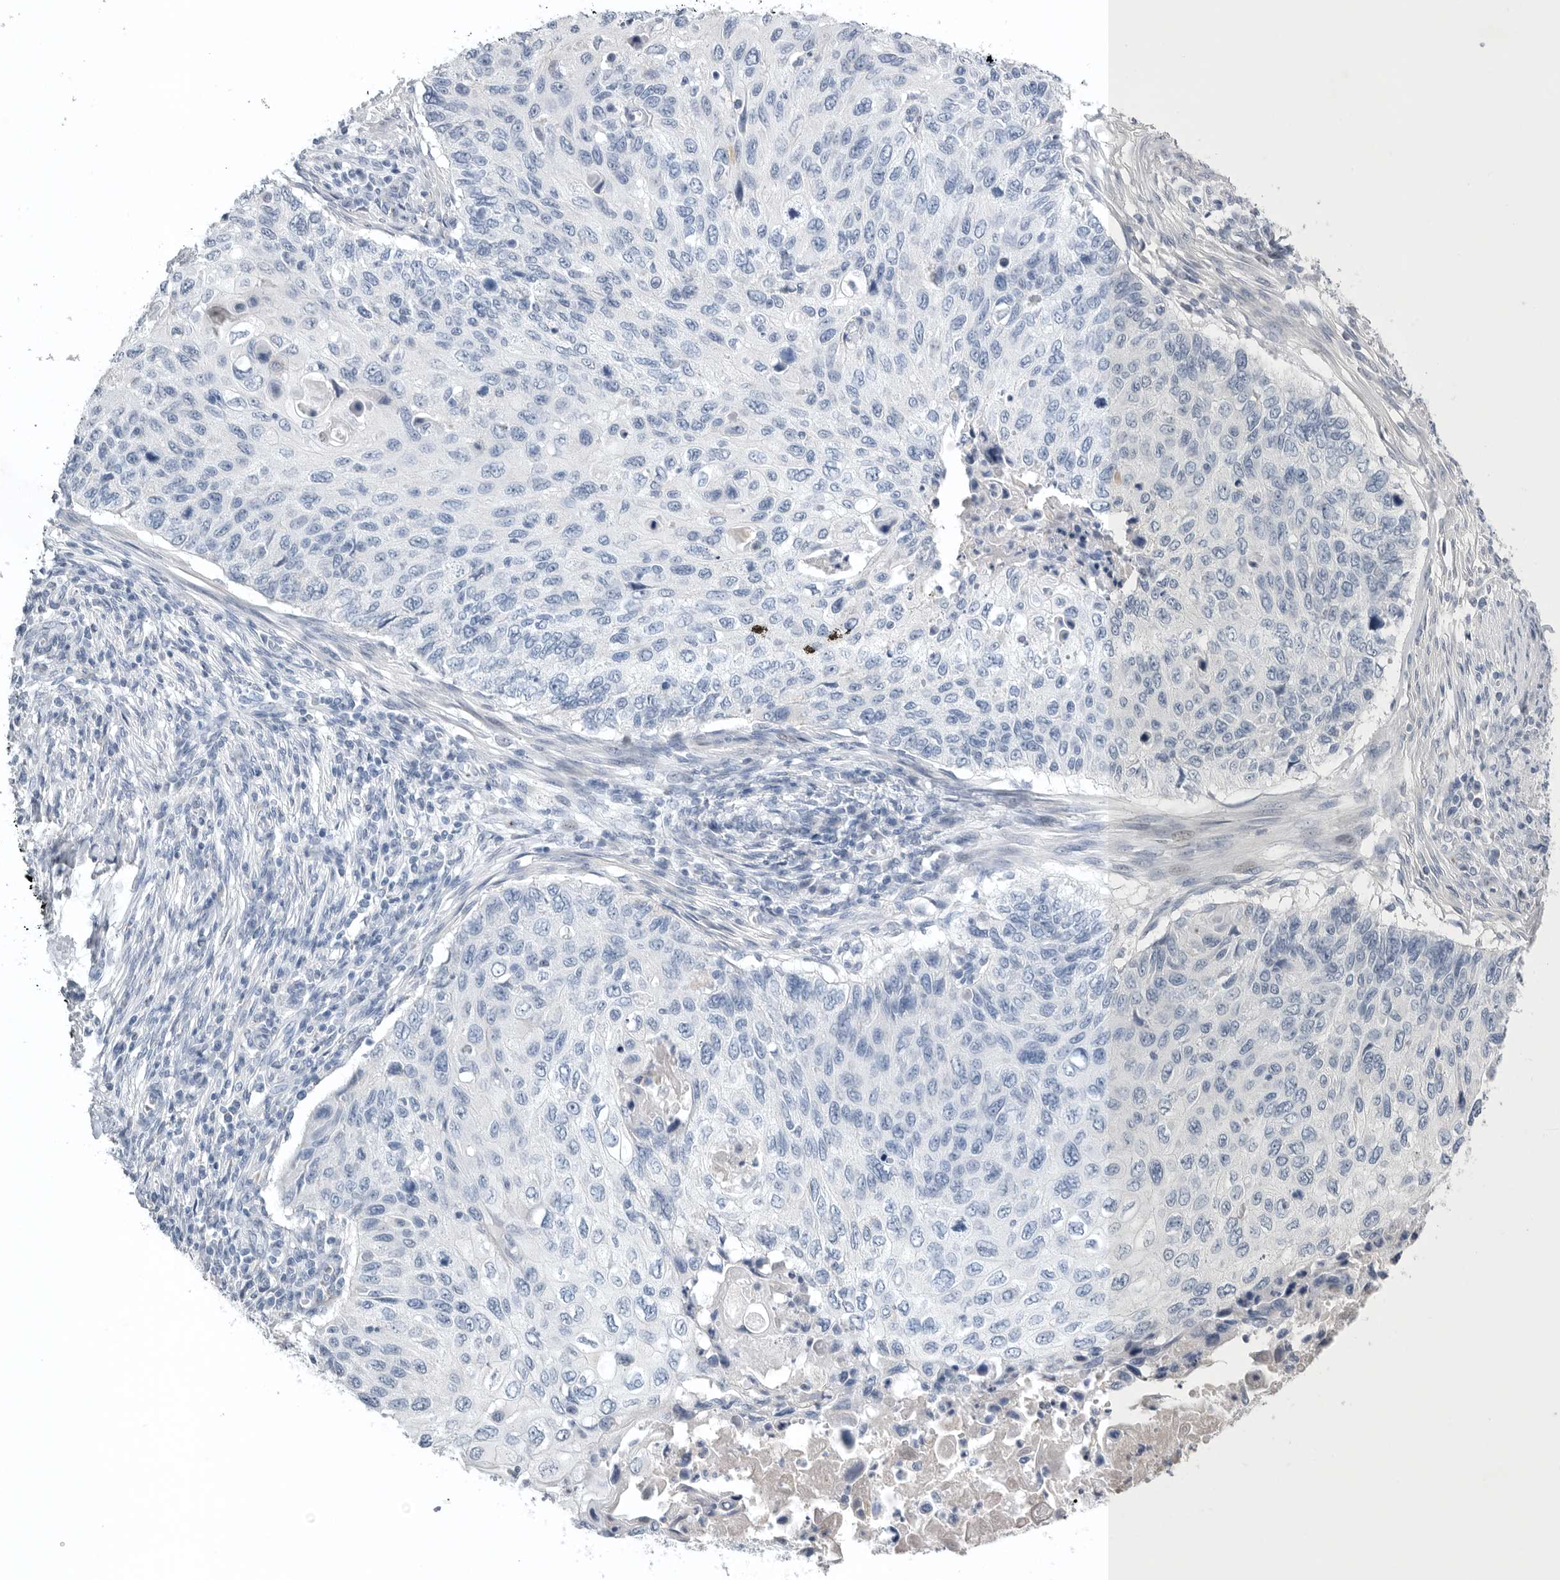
{"staining": {"intensity": "negative", "quantity": "none", "location": "none"}, "tissue": "cervical cancer", "cell_type": "Tumor cells", "image_type": "cancer", "snomed": [{"axis": "morphology", "description": "Squamous cell carcinoma, NOS"}, {"axis": "topography", "description": "Cervix"}], "caption": "The micrograph reveals no significant positivity in tumor cells of cervical squamous cell carcinoma. (Brightfield microscopy of DAB IHC at high magnification).", "gene": "TIMP1", "patient": {"sex": "female", "age": 70}}